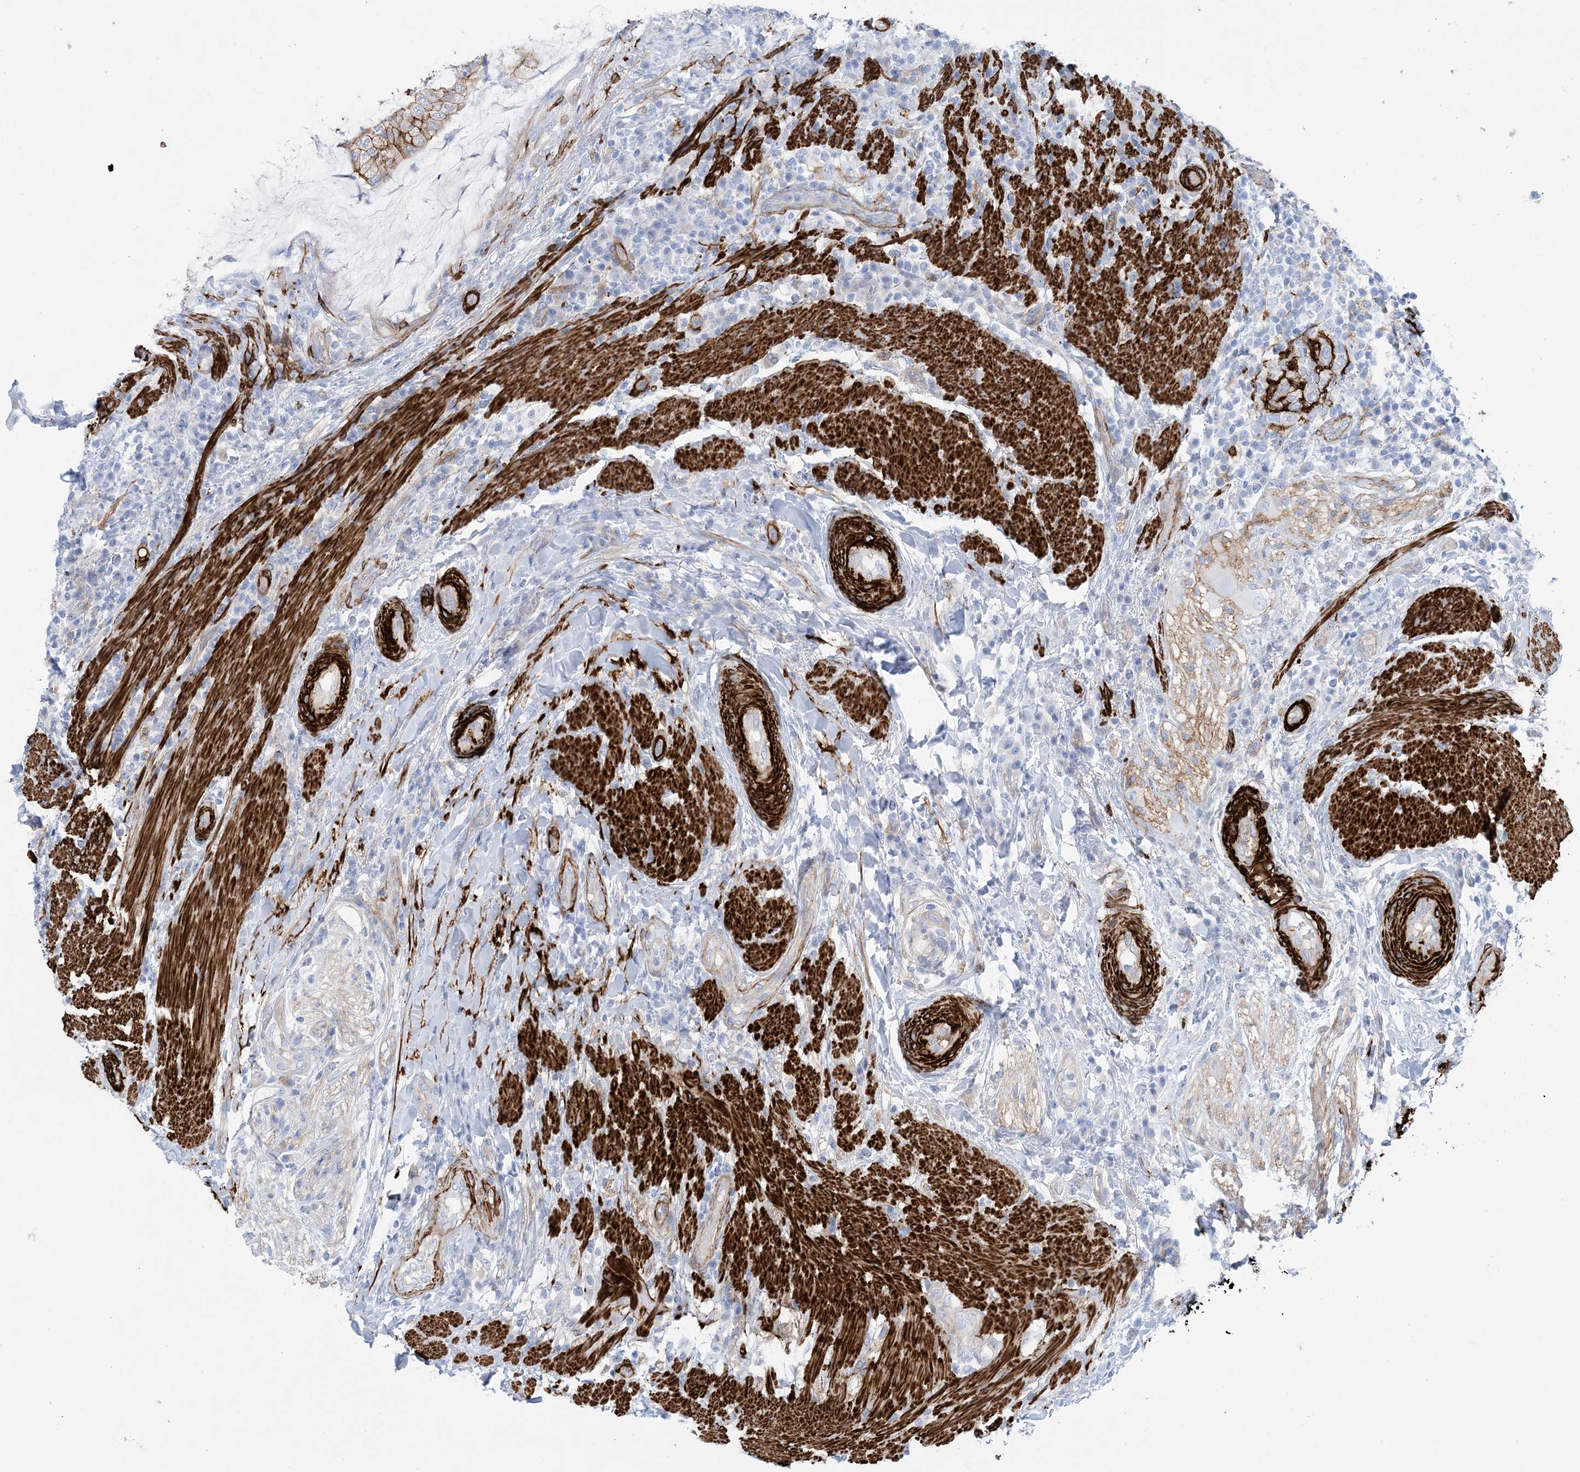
{"staining": {"intensity": "strong", "quantity": "25%-75%", "location": "cytoplasmic/membranous"}, "tissue": "colorectal cancer", "cell_type": "Tumor cells", "image_type": "cancer", "snomed": [{"axis": "morphology", "description": "Adenocarcinoma, NOS"}, {"axis": "topography", "description": "Colon"}], "caption": "Immunohistochemistry (DAB) staining of human adenocarcinoma (colorectal) displays strong cytoplasmic/membranous protein staining in approximately 25%-75% of tumor cells.", "gene": "SHANK1", "patient": {"sex": "female", "age": 66}}